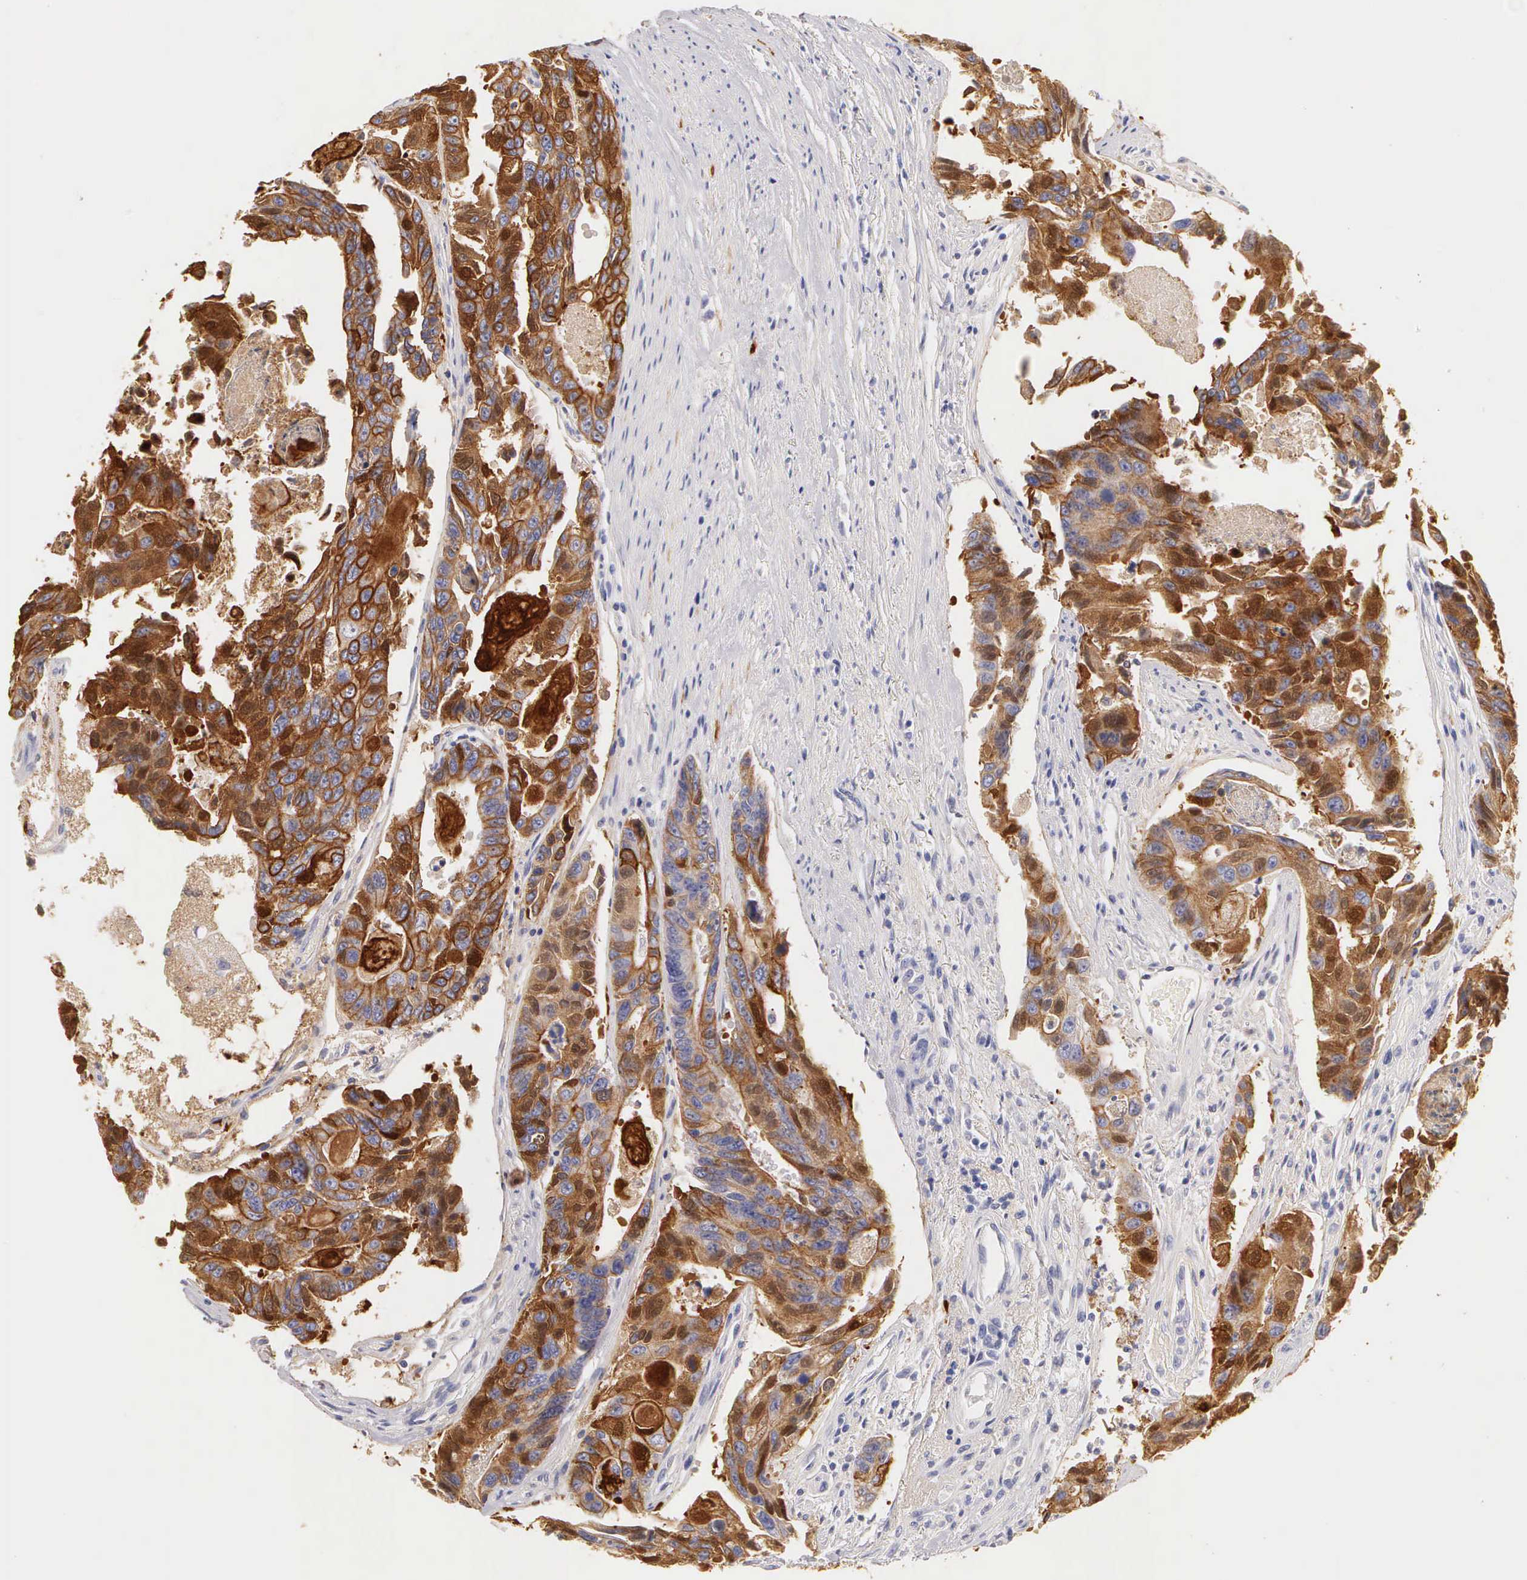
{"staining": {"intensity": "strong", "quantity": "25%-75%", "location": "cytoplasmic/membranous"}, "tissue": "colorectal cancer", "cell_type": "Tumor cells", "image_type": "cancer", "snomed": [{"axis": "morphology", "description": "Adenocarcinoma, NOS"}, {"axis": "topography", "description": "Colon"}], "caption": "Protein staining of colorectal cancer tissue exhibits strong cytoplasmic/membranous positivity in about 25%-75% of tumor cells.", "gene": "KRT17", "patient": {"sex": "female", "age": 86}}